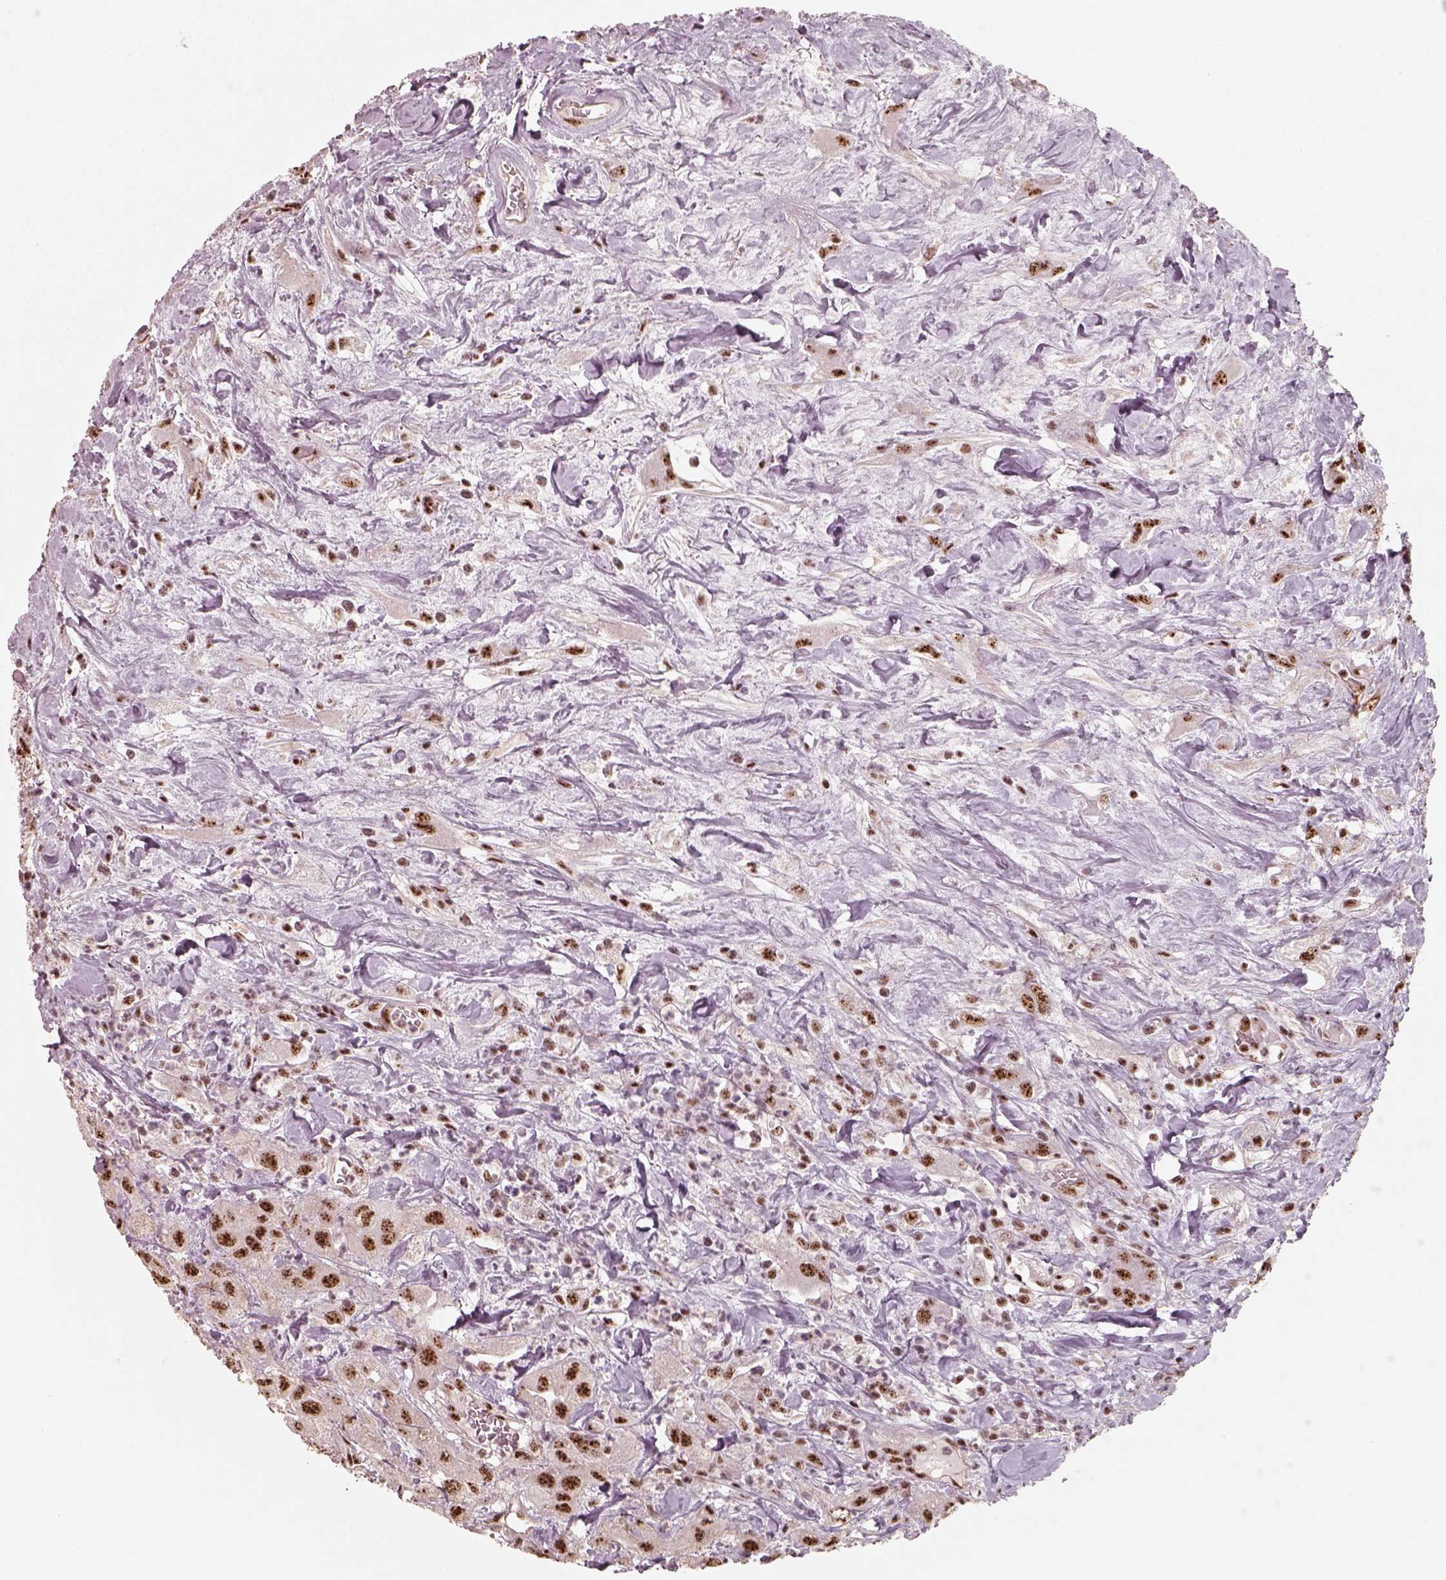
{"staining": {"intensity": "strong", "quantity": ">75%", "location": "nuclear"}, "tissue": "urothelial cancer", "cell_type": "Tumor cells", "image_type": "cancer", "snomed": [{"axis": "morphology", "description": "Urothelial carcinoma, High grade"}, {"axis": "topography", "description": "Urinary bladder"}], "caption": "Immunohistochemistry (IHC) staining of high-grade urothelial carcinoma, which exhibits high levels of strong nuclear positivity in approximately >75% of tumor cells indicating strong nuclear protein positivity. The staining was performed using DAB (3,3'-diaminobenzidine) (brown) for protein detection and nuclei were counterstained in hematoxylin (blue).", "gene": "ATXN7L3", "patient": {"sex": "male", "age": 79}}